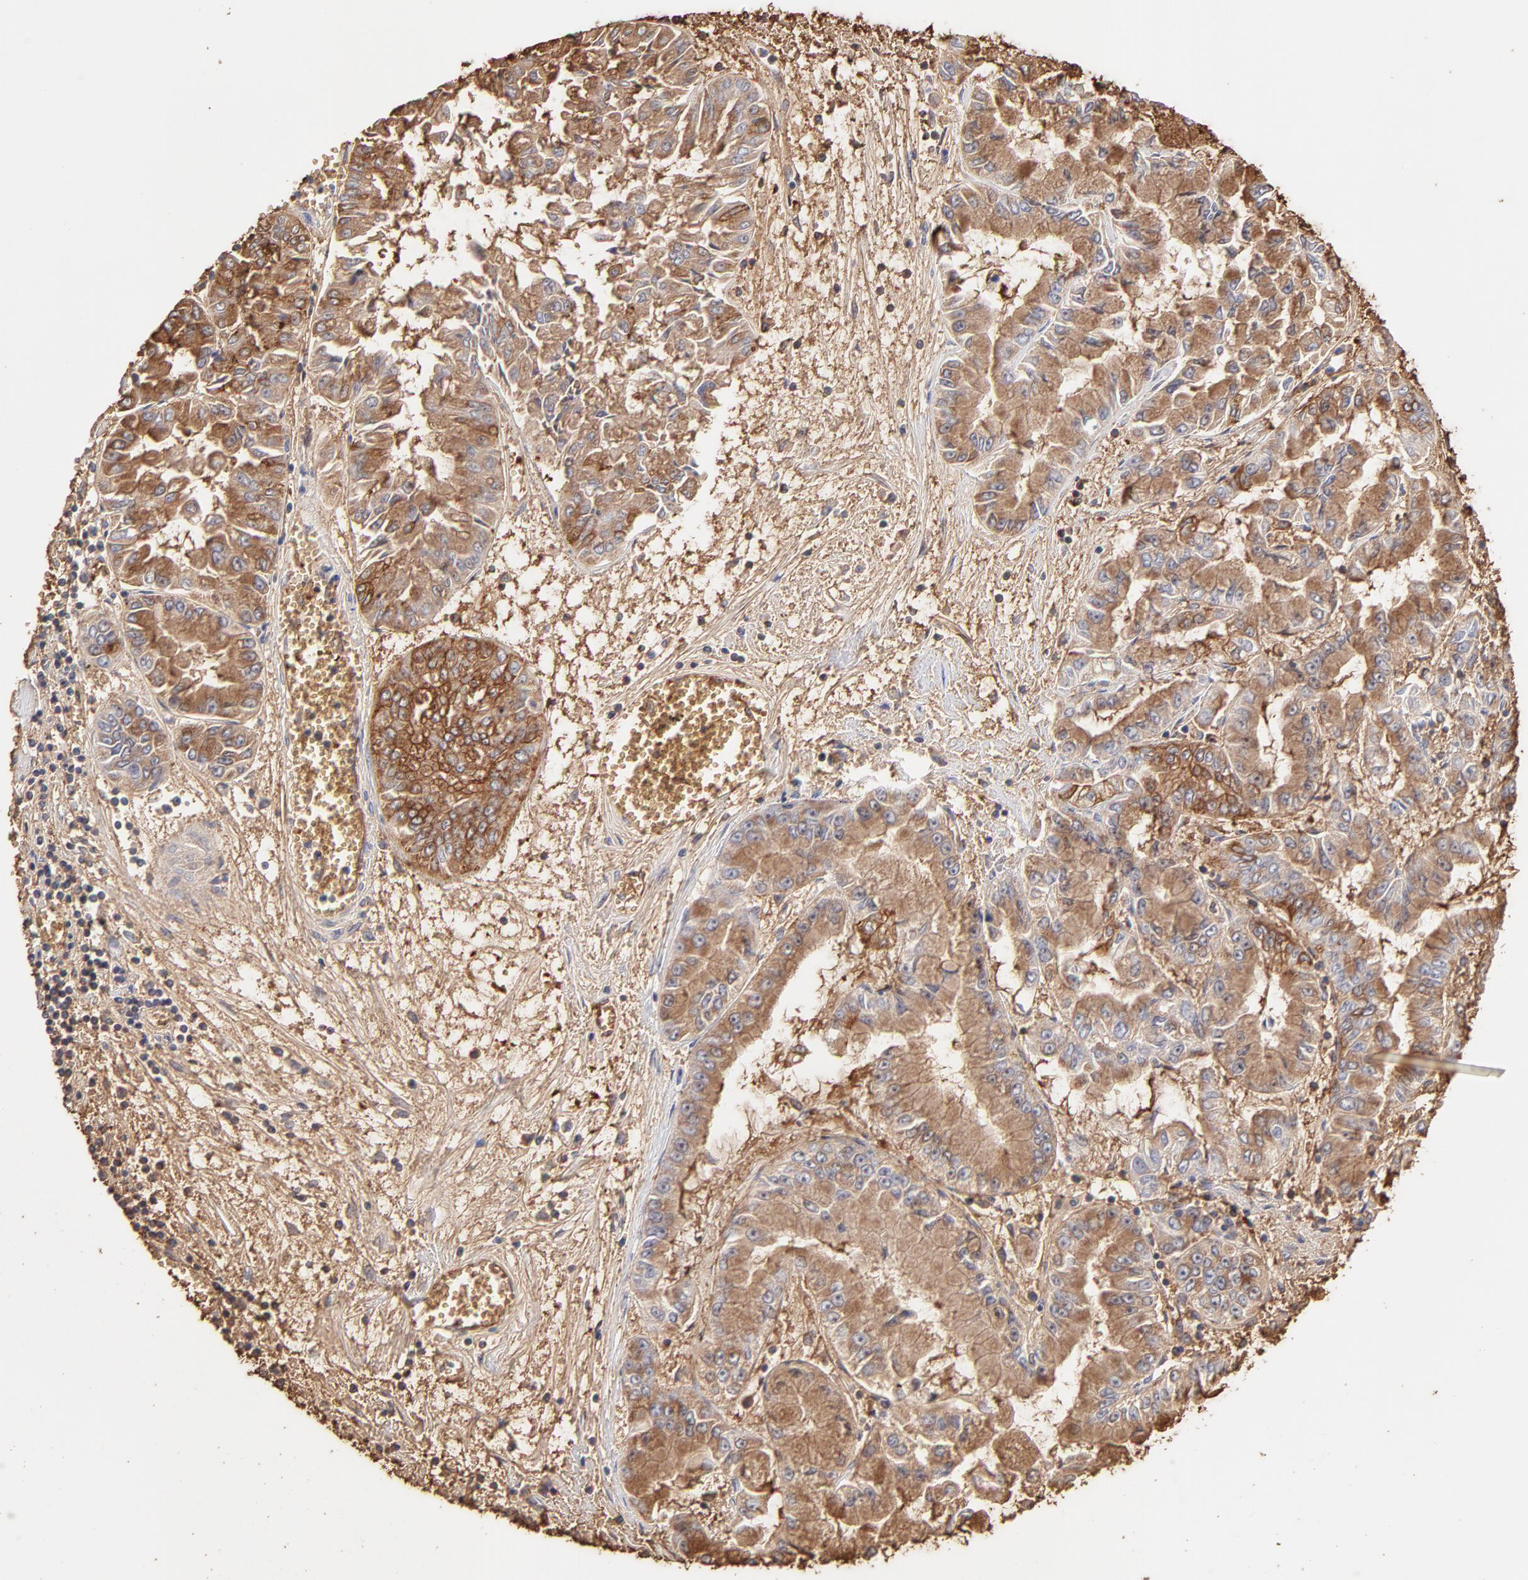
{"staining": {"intensity": "moderate", "quantity": ">75%", "location": "cytoplasmic/membranous"}, "tissue": "liver cancer", "cell_type": "Tumor cells", "image_type": "cancer", "snomed": [{"axis": "morphology", "description": "Cholangiocarcinoma"}, {"axis": "topography", "description": "Liver"}], "caption": "IHC photomicrograph of human liver cancer stained for a protein (brown), which reveals medium levels of moderate cytoplasmic/membranous staining in about >75% of tumor cells.", "gene": "CD2AP", "patient": {"sex": "female", "age": 79}}